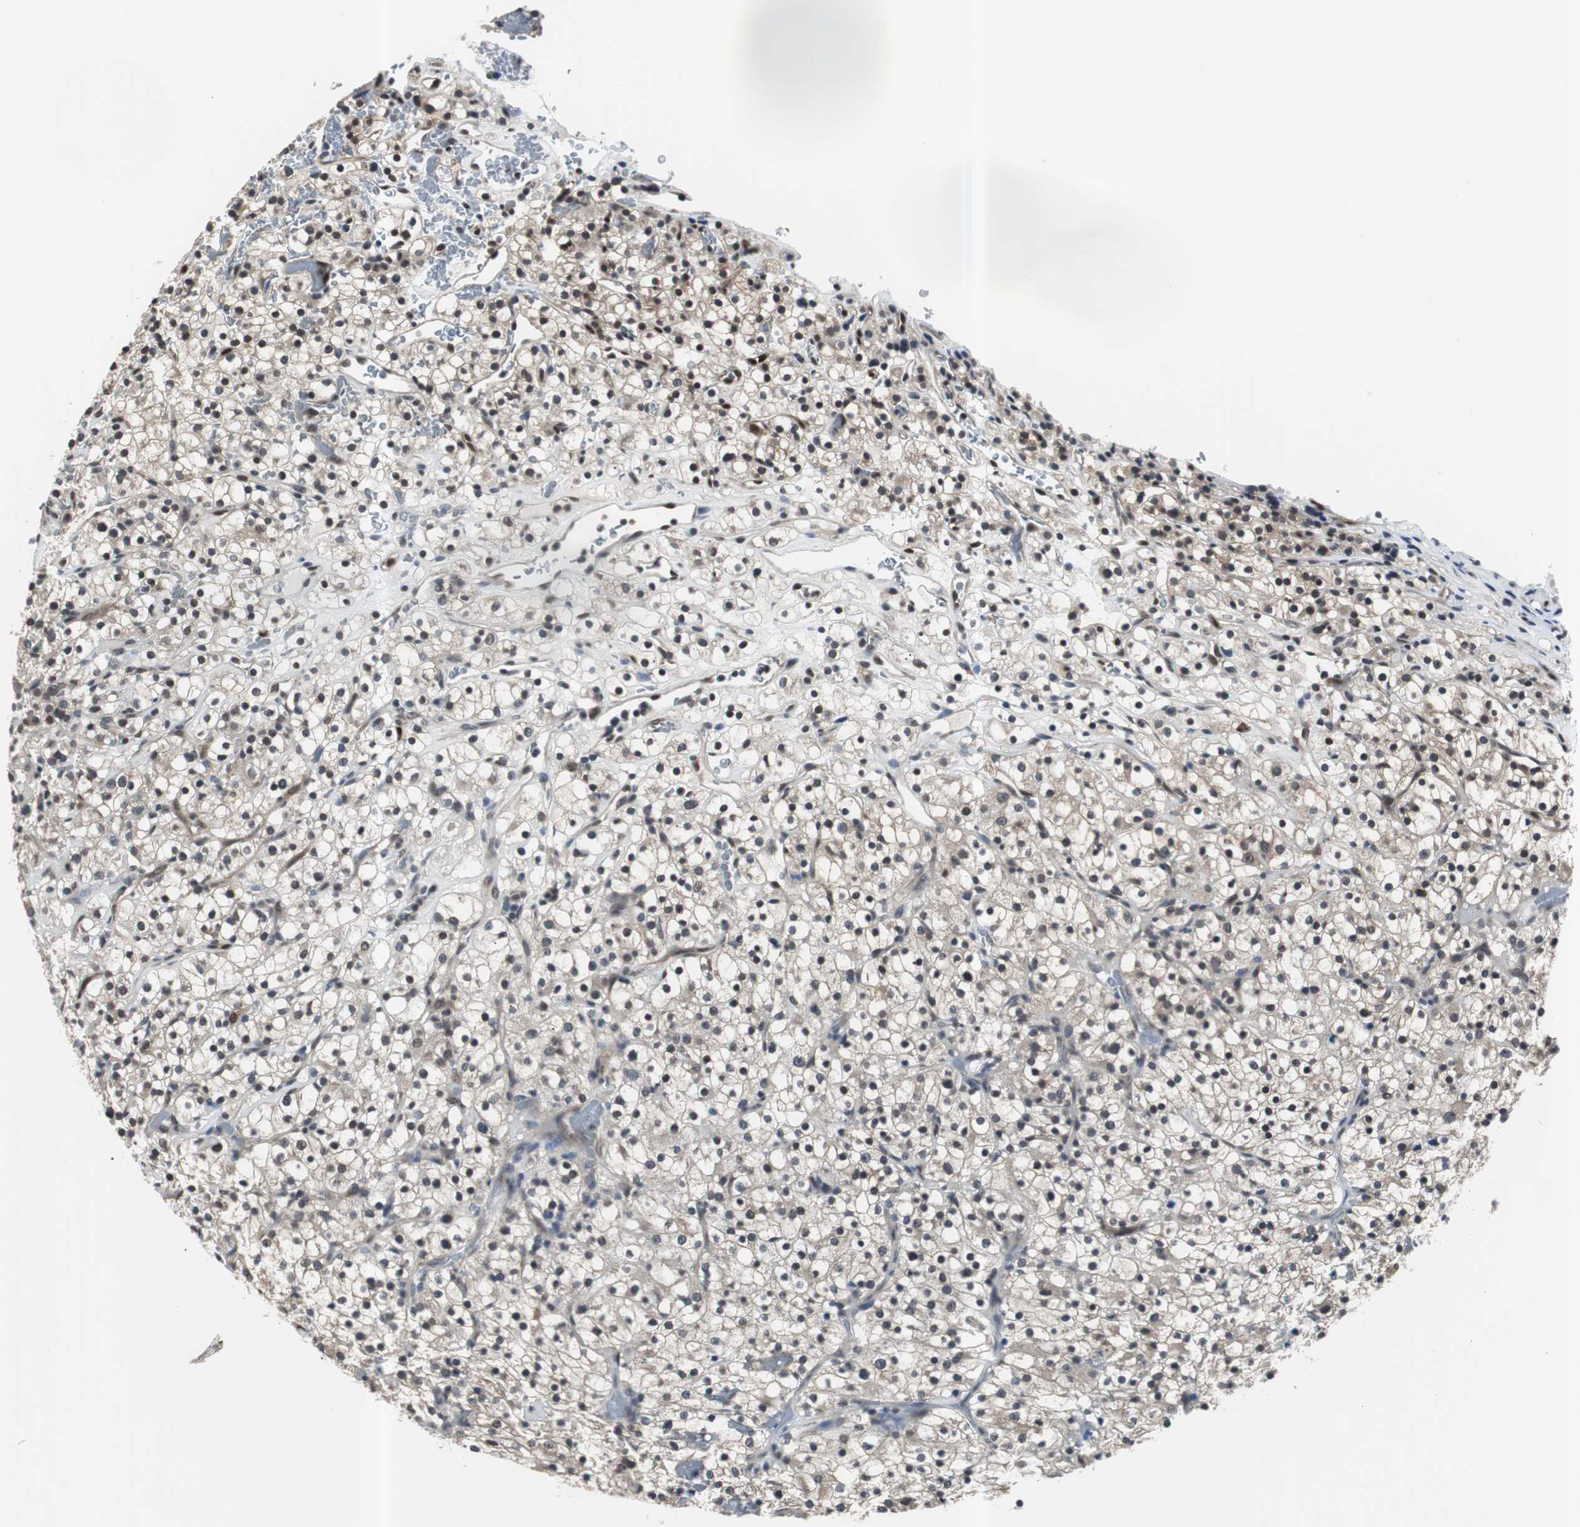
{"staining": {"intensity": "negative", "quantity": "none", "location": "none"}, "tissue": "renal cancer", "cell_type": "Tumor cells", "image_type": "cancer", "snomed": [{"axis": "morphology", "description": "Normal tissue, NOS"}, {"axis": "morphology", "description": "Adenocarcinoma, NOS"}, {"axis": "topography", "description": "Kidney"}], "caption": "Immunohistochemical staining of human renal cancer (adenocarcinoma) reveals no significant positivity in tumor cells.", "gene": "SMAD1", "patient": {"sex": "female", "age": 72}}